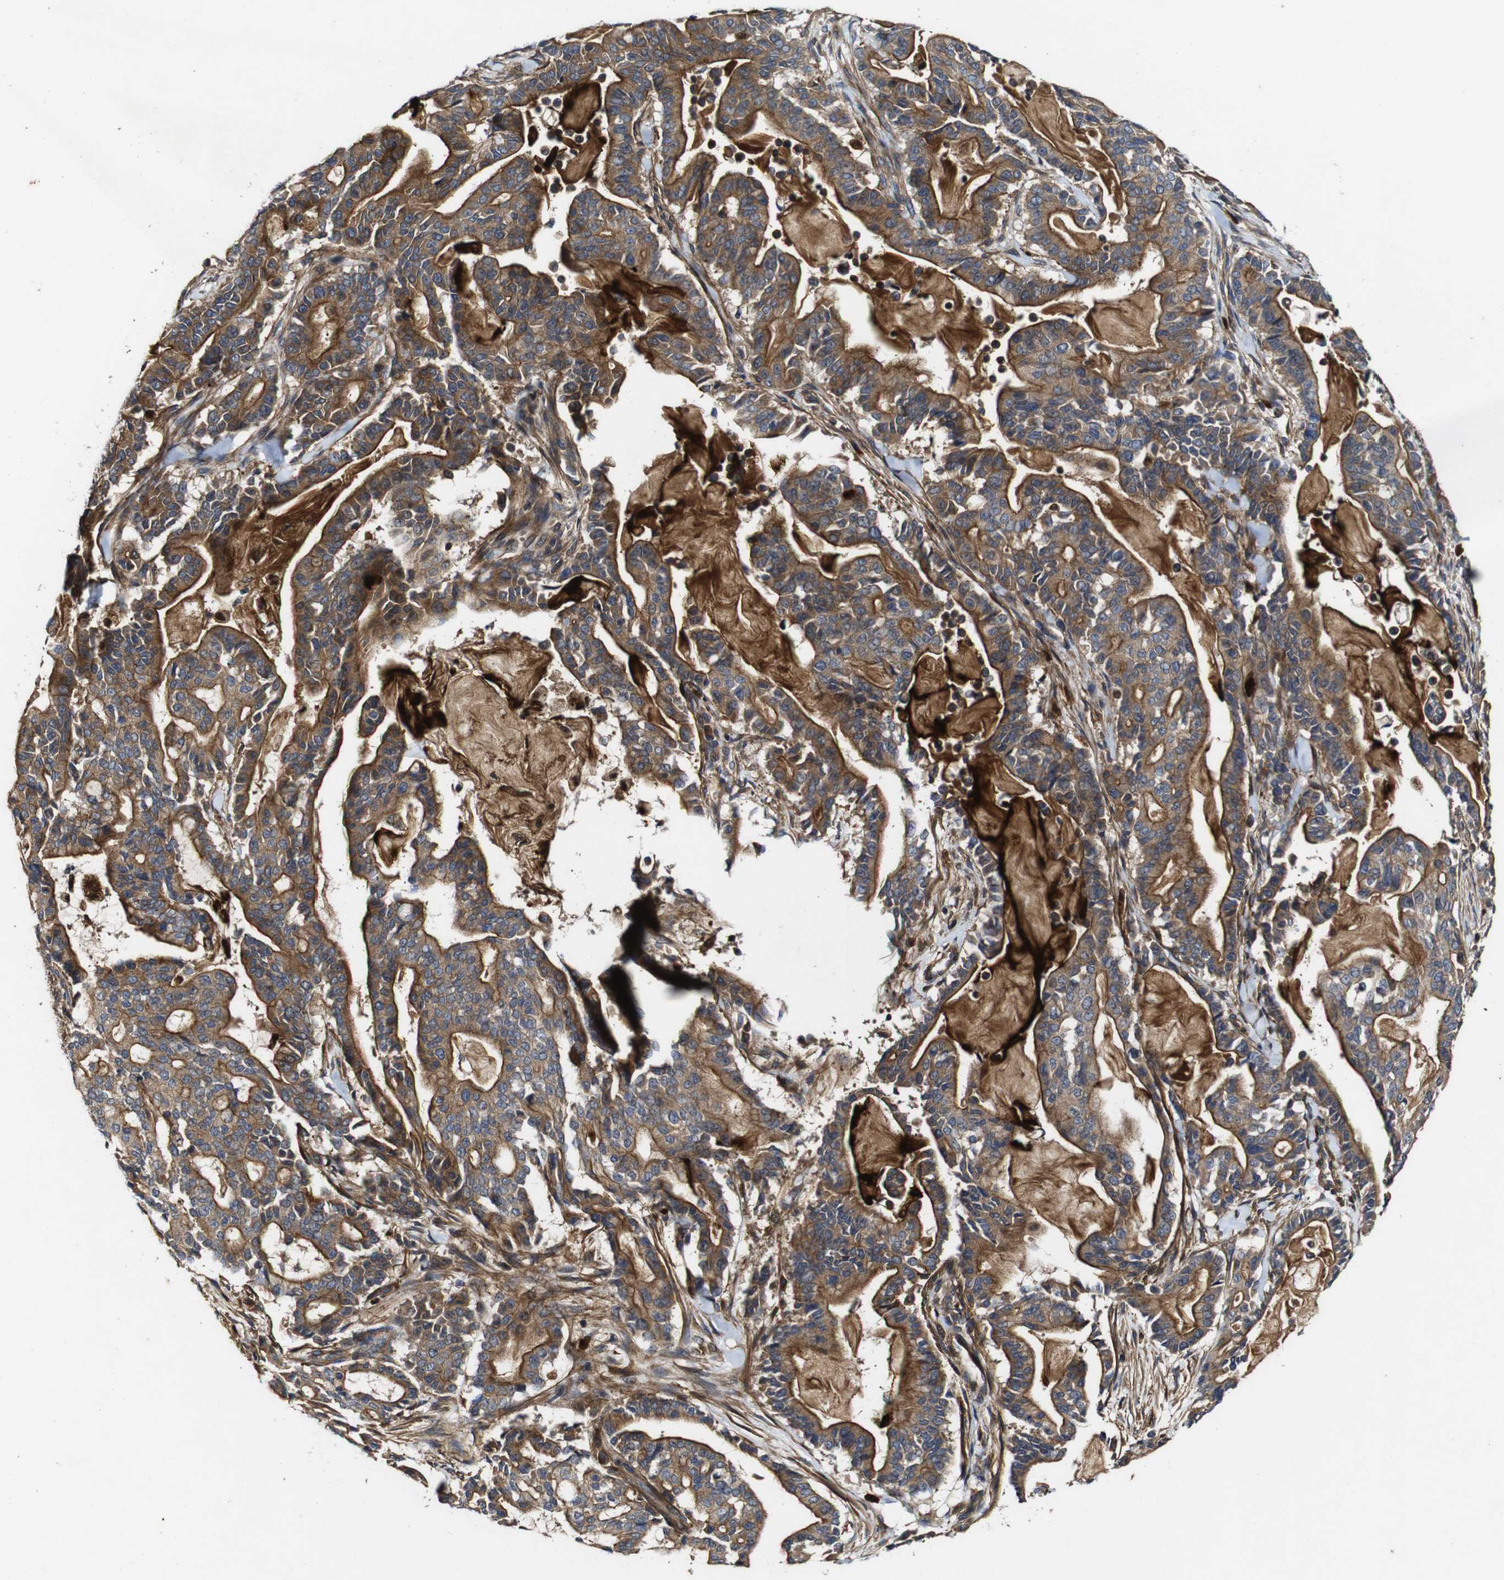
{"staining": {"intensity": "moderate", "quantity": ">75%", "location": "cytoplasmic/membranous"}, "tissue": "pancreatic cancer", "cell_type": "Tumor cells", "image_type": "cancer", "snomed": [{"axis": "morphology", "description": "Adenocarcinoma, NOS"}, {"axis": "topography", "description": "Pancreas"}], "caption": "Human pancreatic cancer stained with a protein marker reveals moderate staining in tumor cells.", "gene": "GSDME", "patient": {"sex": "male", "age": 63}}